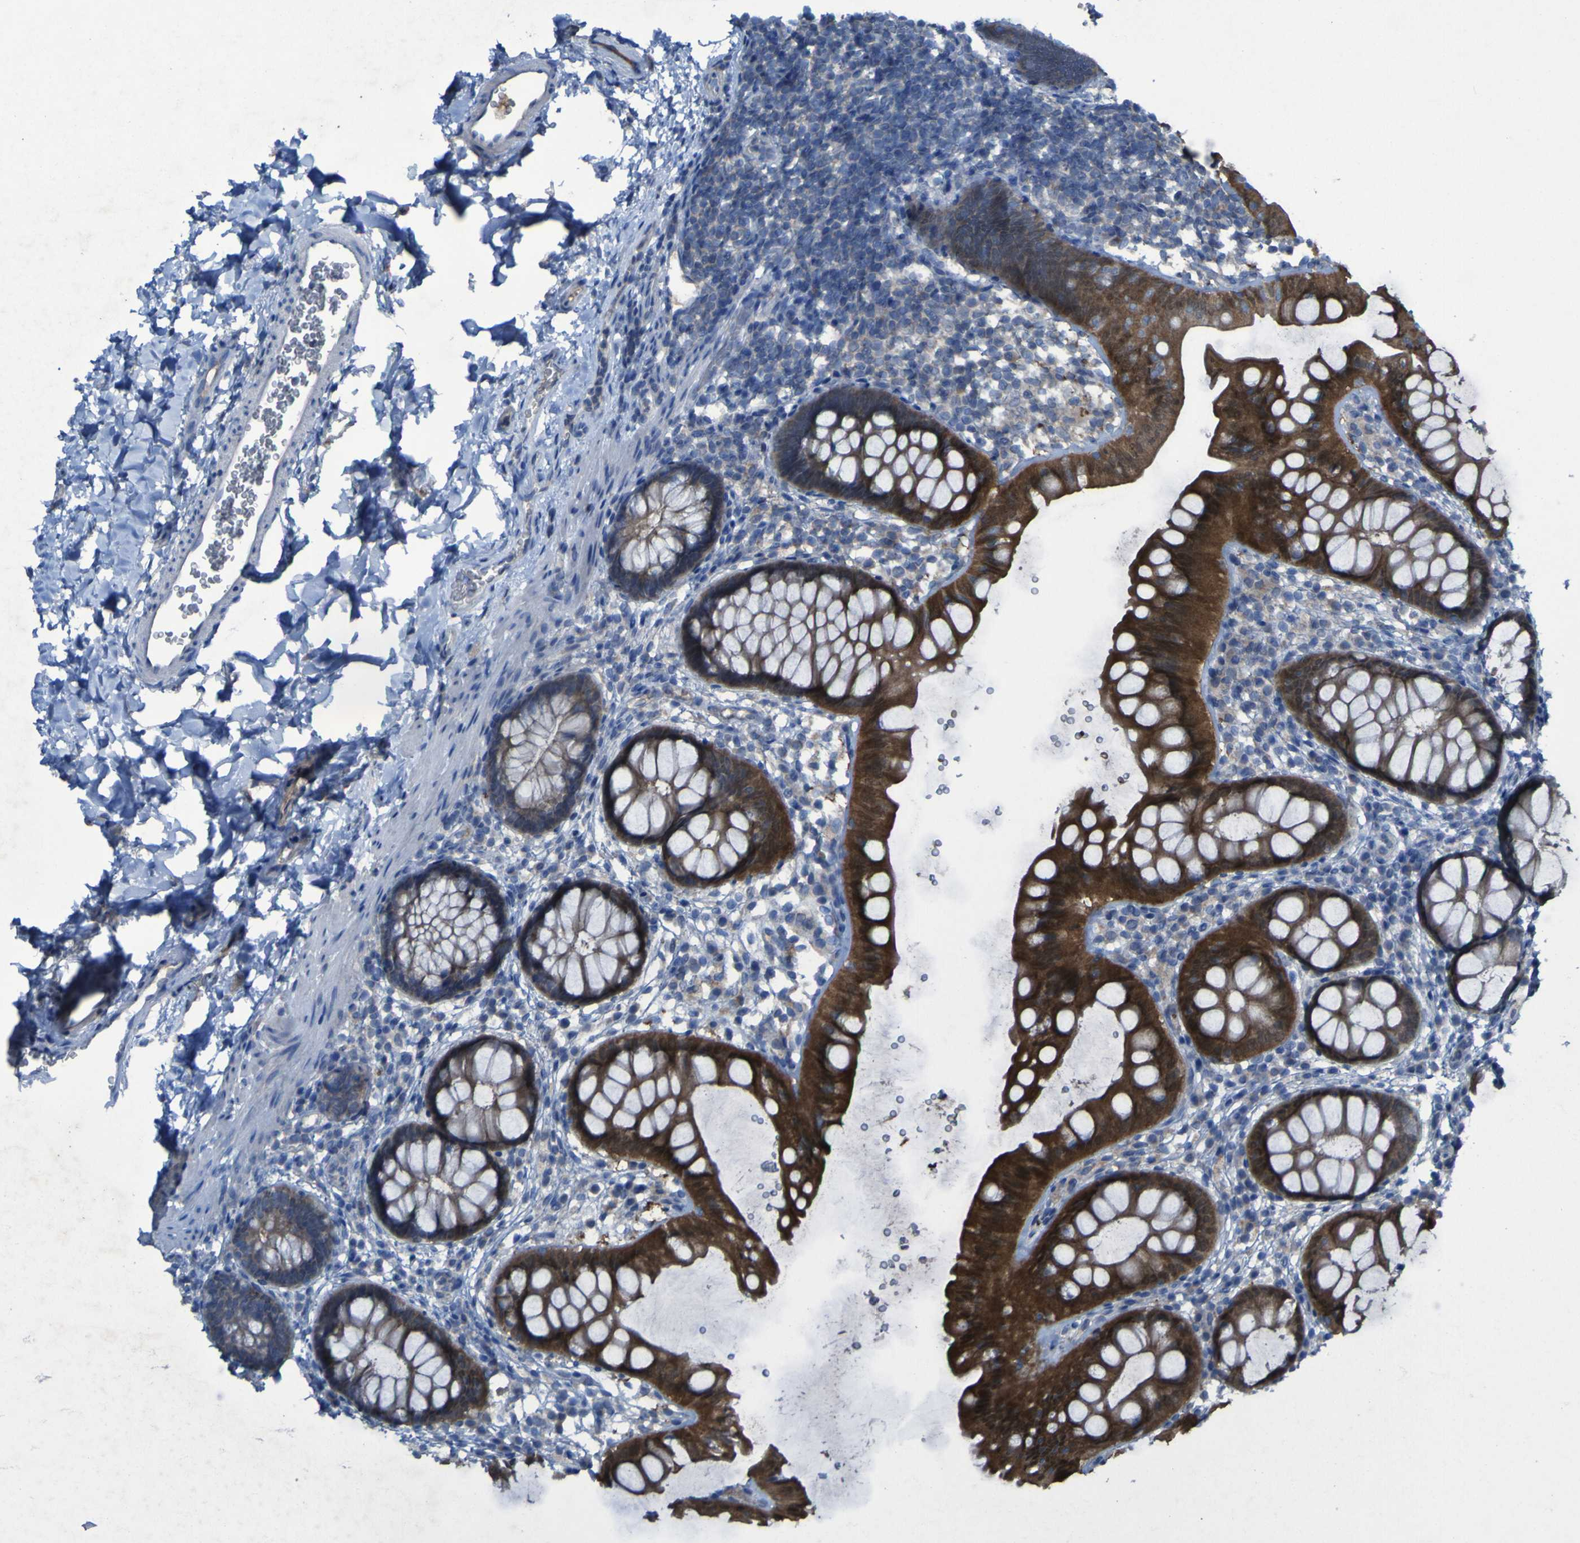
{"staining": {"intensity": "strong", "quantity": ">75%", "location": "cytoplasmic/membranous"}, "tissue": "rectum", "cell_type": "Glandular cells", "image_type": "normal", "snomed": [{"axis": "morphology", "description": "Normal tissue, NOS"}, {"axis": "topography", "description": "Rectum"}], "caption": "Immunohistochemistry (IHC) (DAB) staining of normal rectum exhibits strong cytoplasmic/membranous protein positivity in approximately >75% of glandular cells.", "gene": "SGK2", "patient": {"sex": "female", "age": 24}}